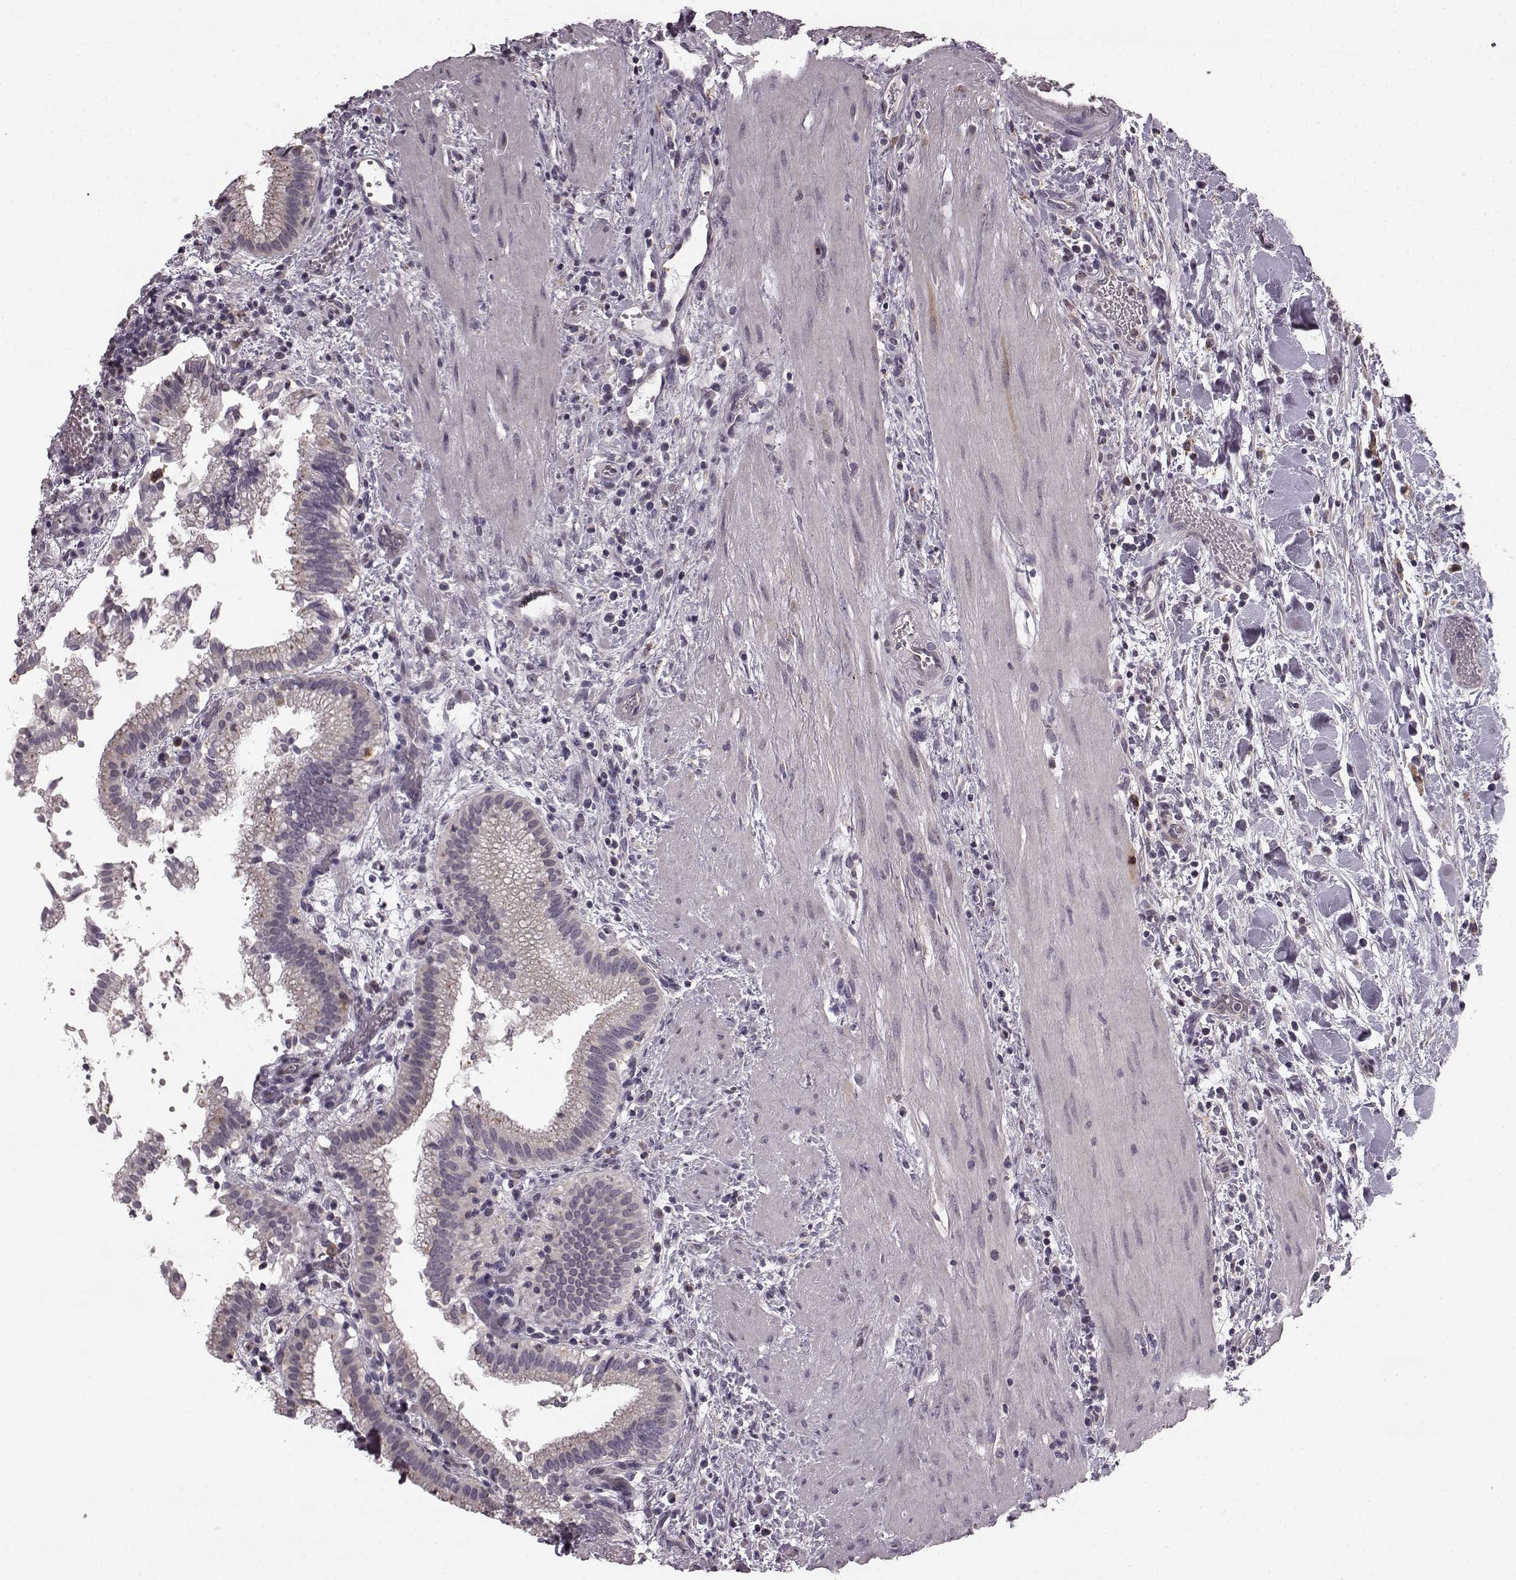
{"staining": {"intensity": "negative", "quantity": "none", "location": "none"}, "tissue": "gallbladder", "cell_type": "Glandular cells", "image_type": "normal", "snomed": [{"axis": "morphology", "description": "Normal tissue, NOS"}, {"axis": "topography", "description": "Gallbladder"}], "caption": "The photomicrograph displays no significant expression in glandular cells of gallbladder. (DAB immunohistochemistry visualized using brightfield microscopy, high magnification).", "gene": "HMMR", "patient": {"sex": "male", "age": 42}}